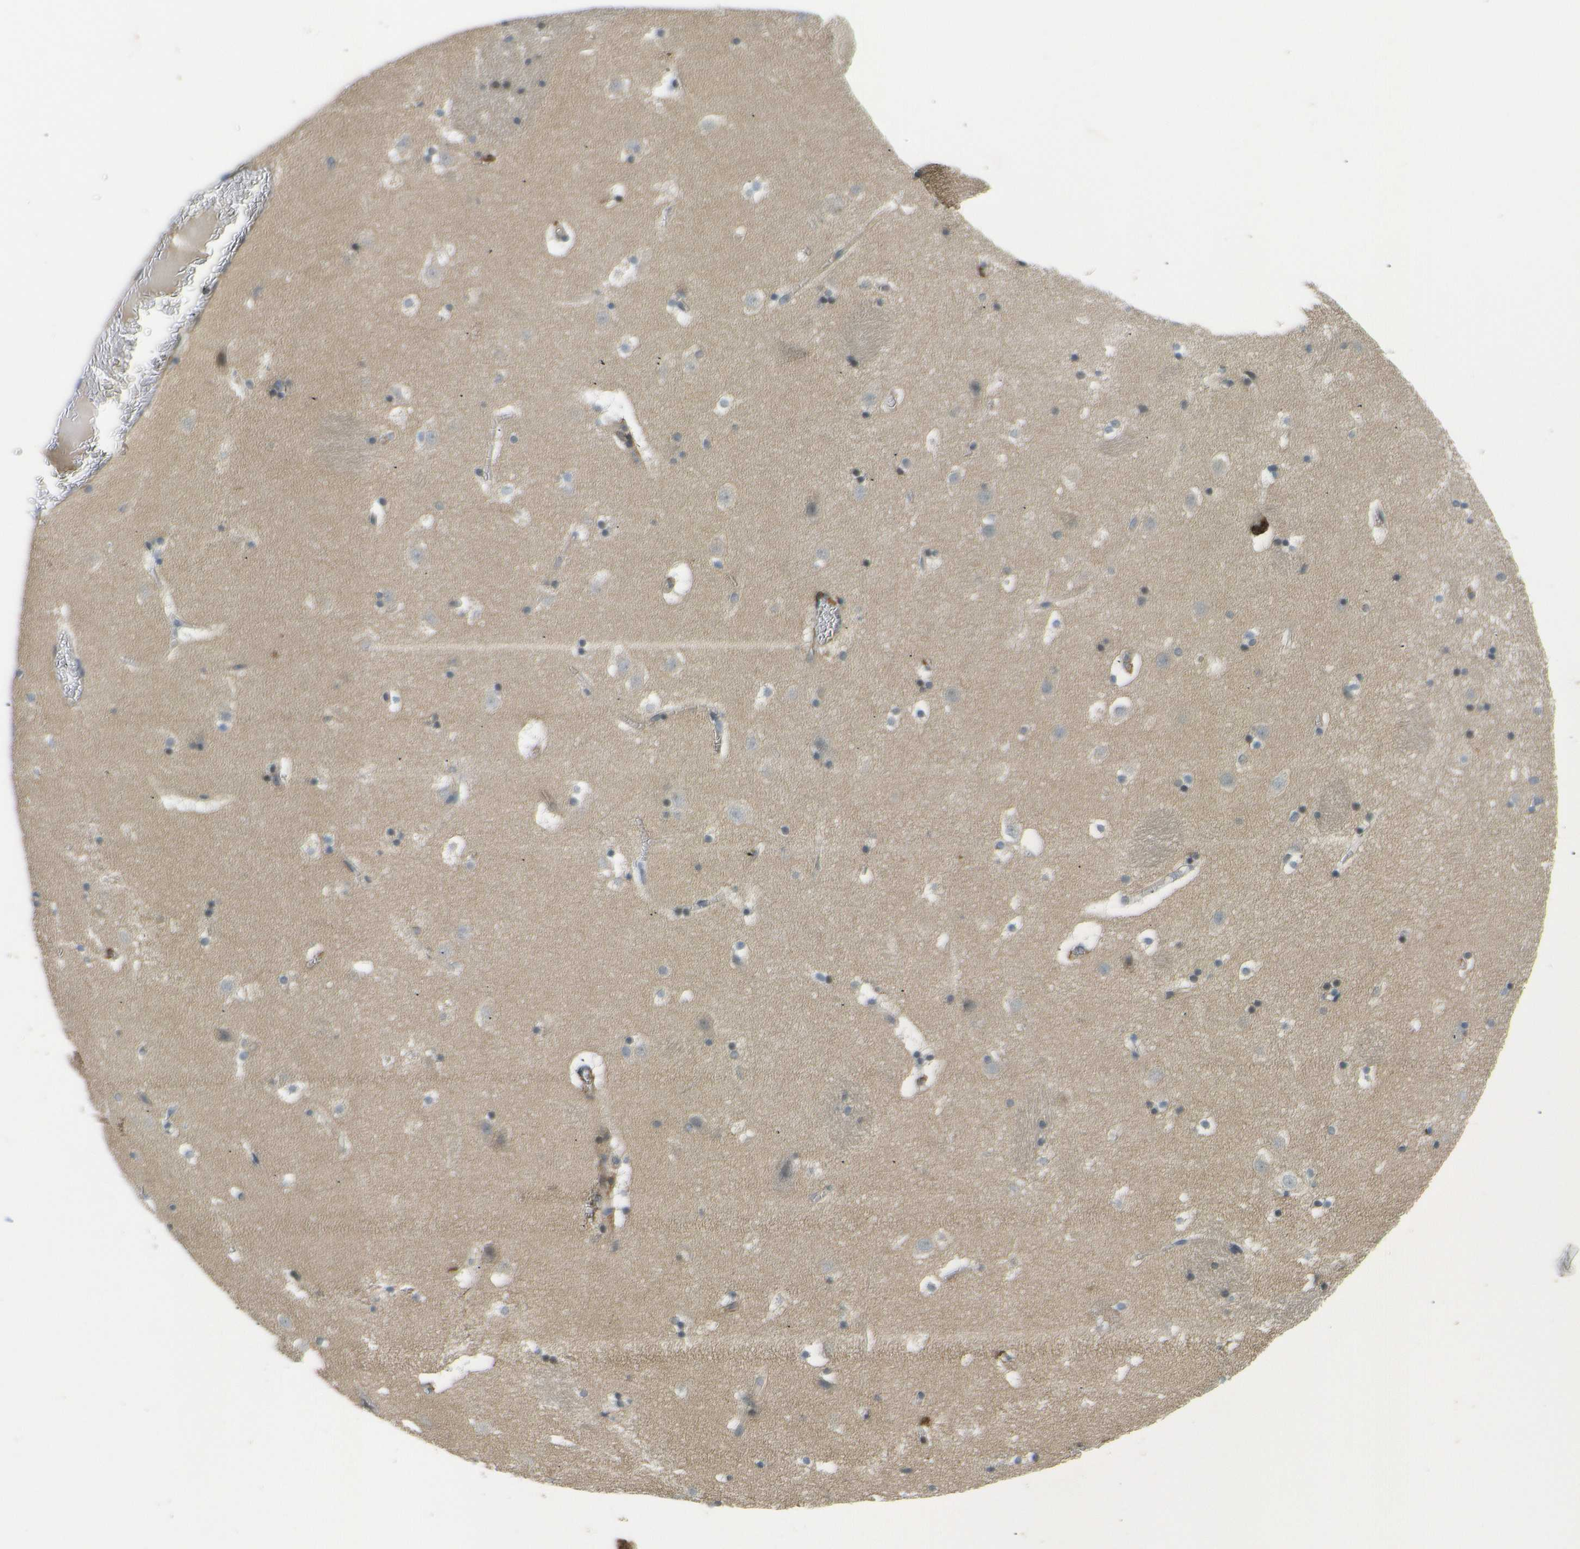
{"staining": {"intensity": "weak", "quantity": "25%-75%", "location": "cytoplasmic/membranous"}, "tissue": "caudate", "cell_type": "Glial cells", "image_type": "normal", "snomed": [{"axis": "morphology", "description": "Normal tissue, NOS"}, {"axis": "topography", "description": "Lateral ventricle wall"}], "caption": "Protein analysis of normal caudate exhibits weak cytoplasmic/membranous staining in approximately 25%-75% of glial cells.", "gene": "DAB2", "patient": {"sex": "male", "age": 45}}